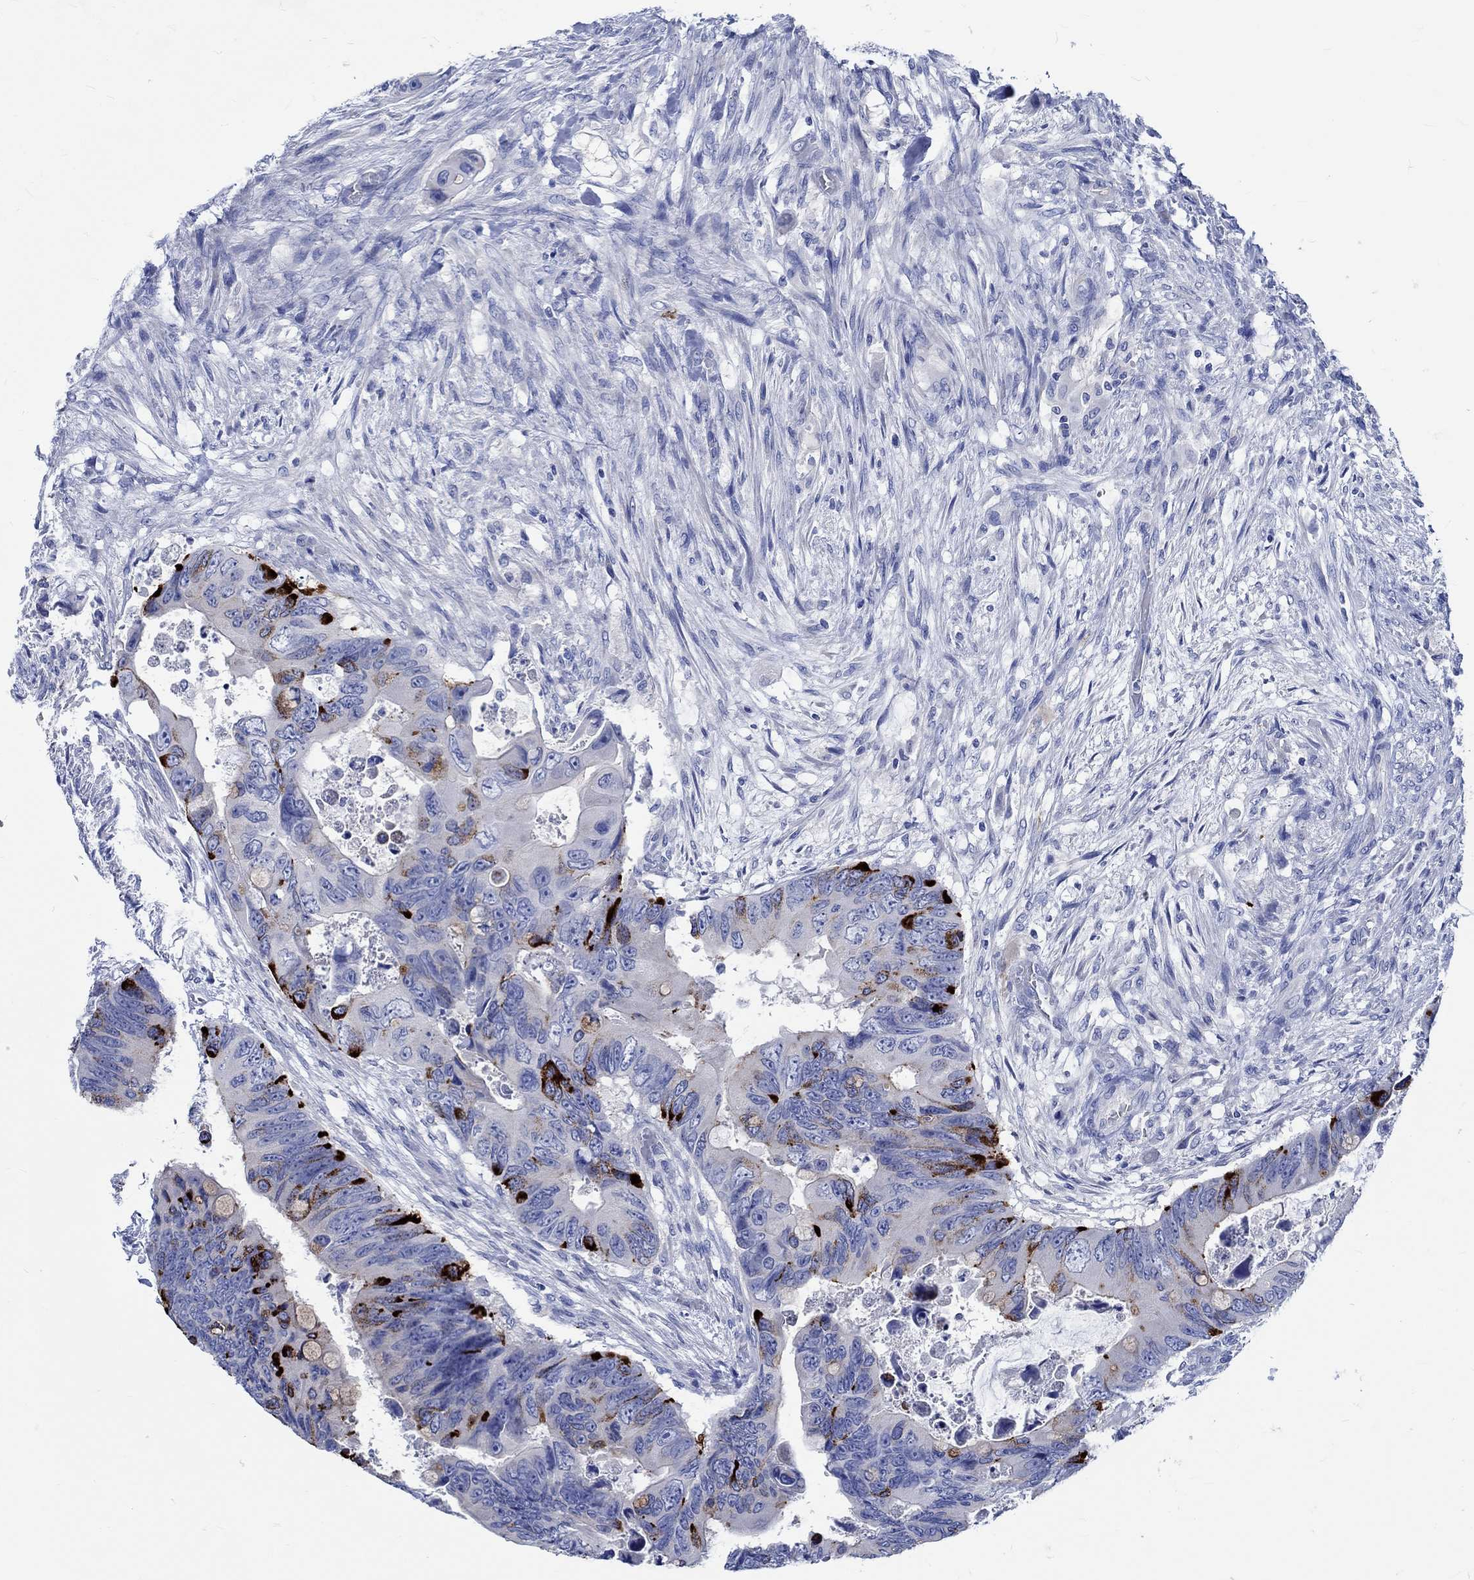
{"staining": {"intensity": "strong", "quantity": "<25%", "location": "cytoplasmic/membranous"}, "tissue": "colorectal cancer", "cell_type": "Tumor cells", "image_type": "cancer", "snomed": [{"axis": "morphology", "description": "Adenocarcinoma, NOS"}, {"axis": "topography", "description": "Rectum"}], "caption": "This is an image of immunohistochemistry (IHC) staining of colorectal cancer (adenocarcinoma), which shows strong positivity in the cytoplasmic/membranous of tumor cells.", "gene": "PTPRN2", "patient": {"sex": "male", "age": 63}}